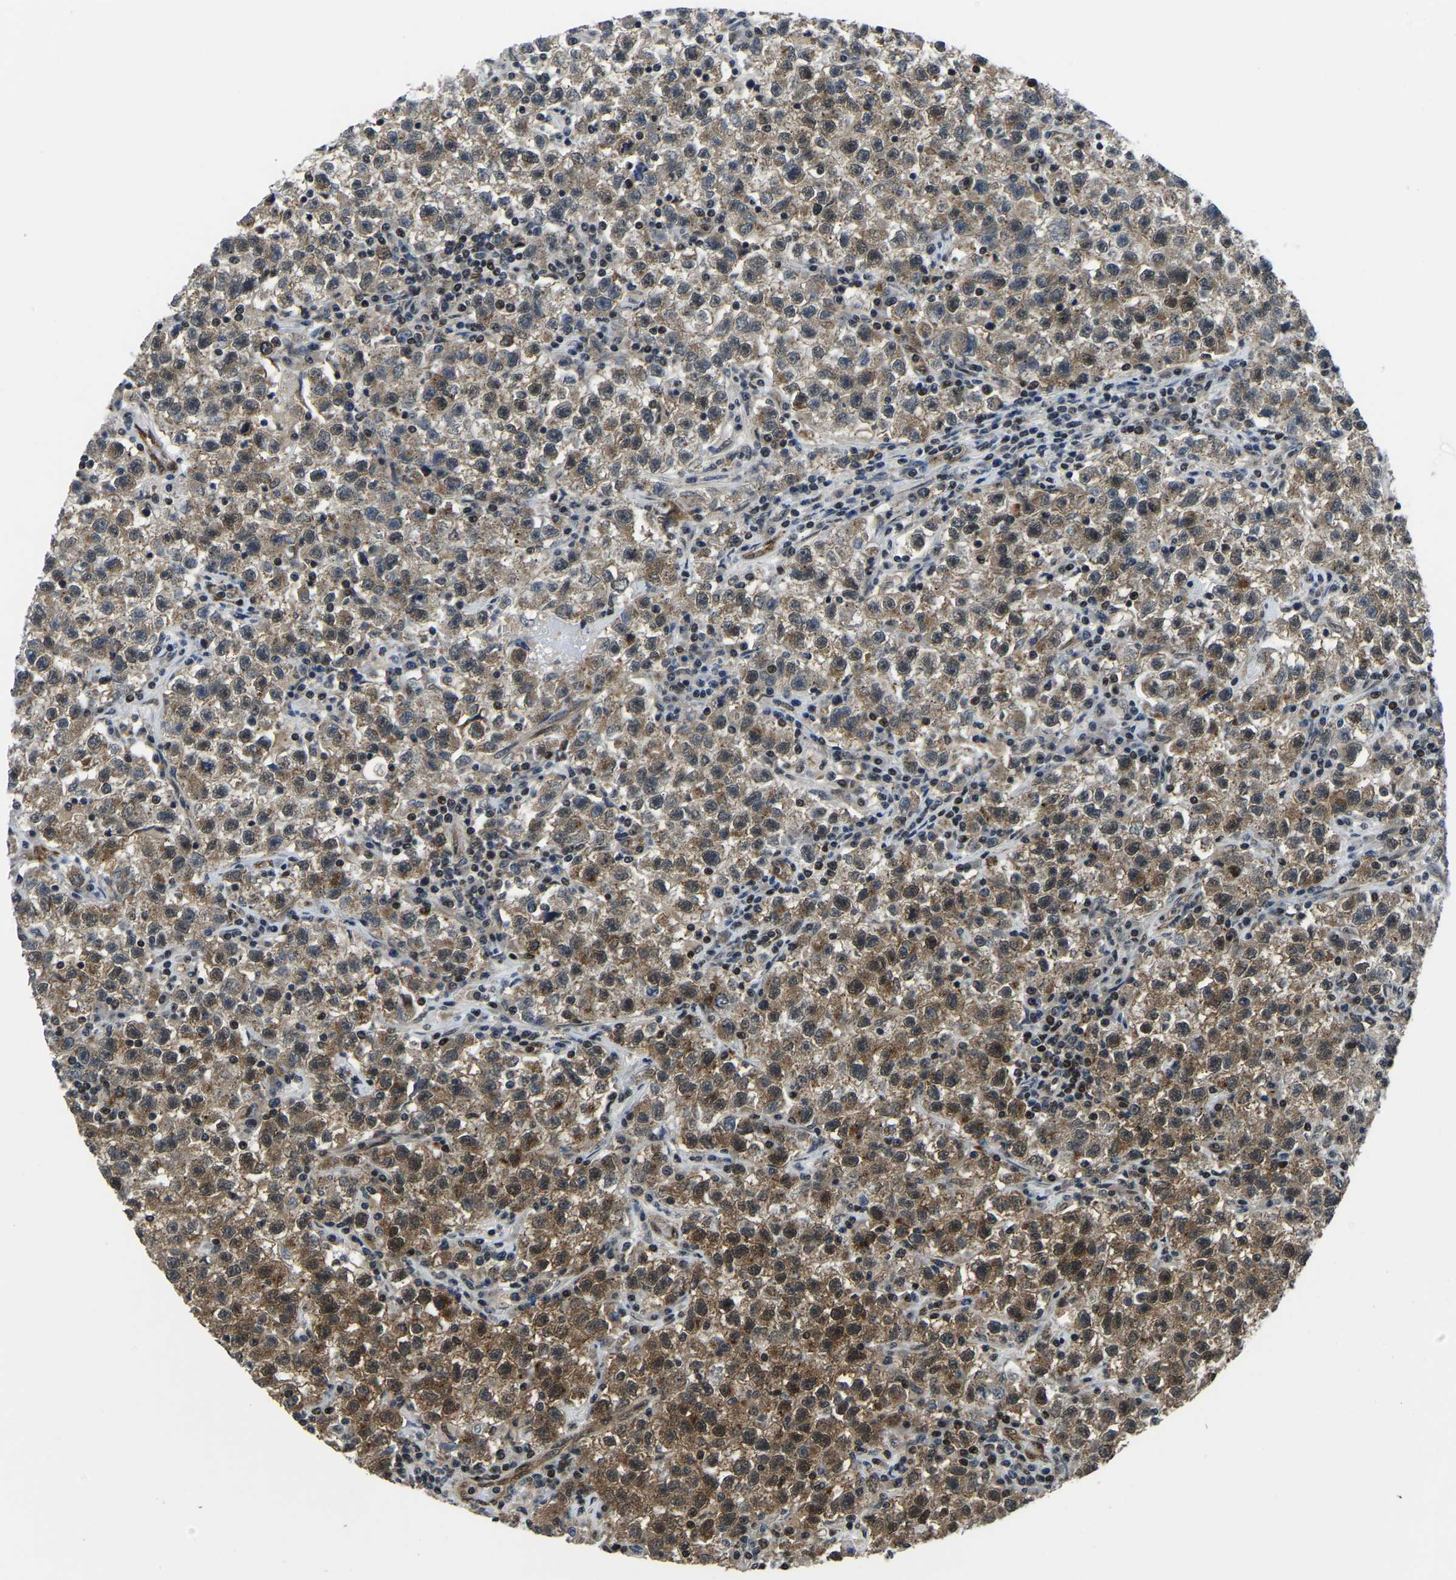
{"staining": {"intensity": "moderate", "quantity": ">75%", "location": "cytoplasmic/membranous,nuclear"}, "tissue": "testis cancer", "cell_type": "Tumor cells", "image_type": "cancer", "snomed": [{"axis": "morphology", "description": "Seminoma, NOS"}, {"axis": "topography", "description": "Testis"}], "caption": "Brown immunohistochemical staining in seminoma (testis) reveals moderate cytoplasmic/membranous and nuclear staining in about >75% of tumor cells. Immunohistochemistry (ihc) stains the protein of interest in brown and the nuclei are stained blue.", "gene": "DFFA", "patient": {"sex": "male", "age": 22}}